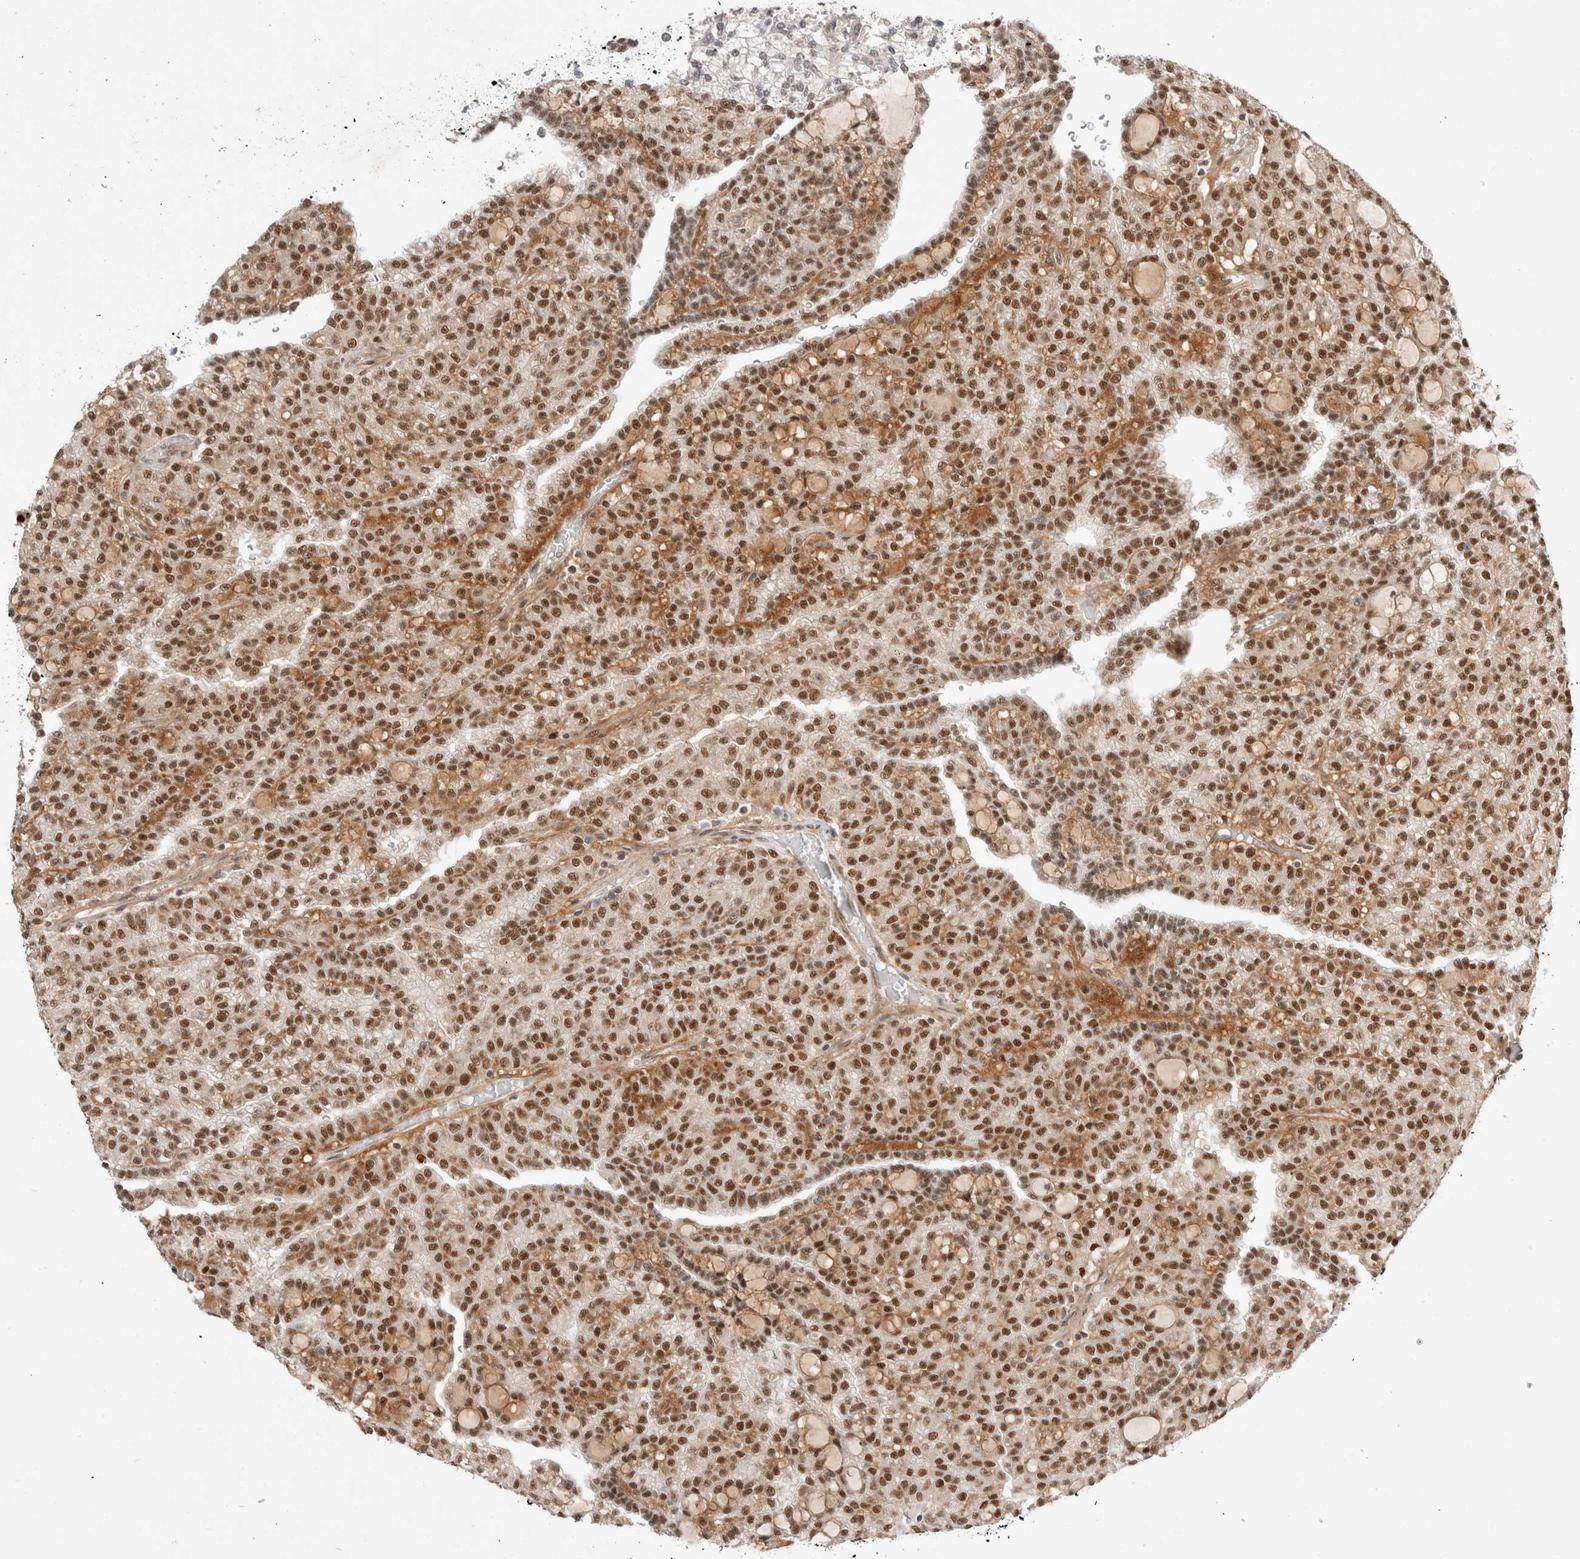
{"staining": {"intensity": "moderate", "quantity": ">75%", "location": "nuclear"}, "tissue": "renal cancer", "cell_type": "Tumor cells", "image_type": "cancer", "snomed": [{"axis": "morphology", "description": "Adenocarcinoma, NOS"}, {"axis": "topography", "description": "Kidney"}], "caption": "The immunohistochemical stain highlights moderate nuclear positivity in tumor cells of renal cancer (adenocarcinoma) tissue.", "gene": "GTF2I", "patient": {"sex": "male", "age": 63}}